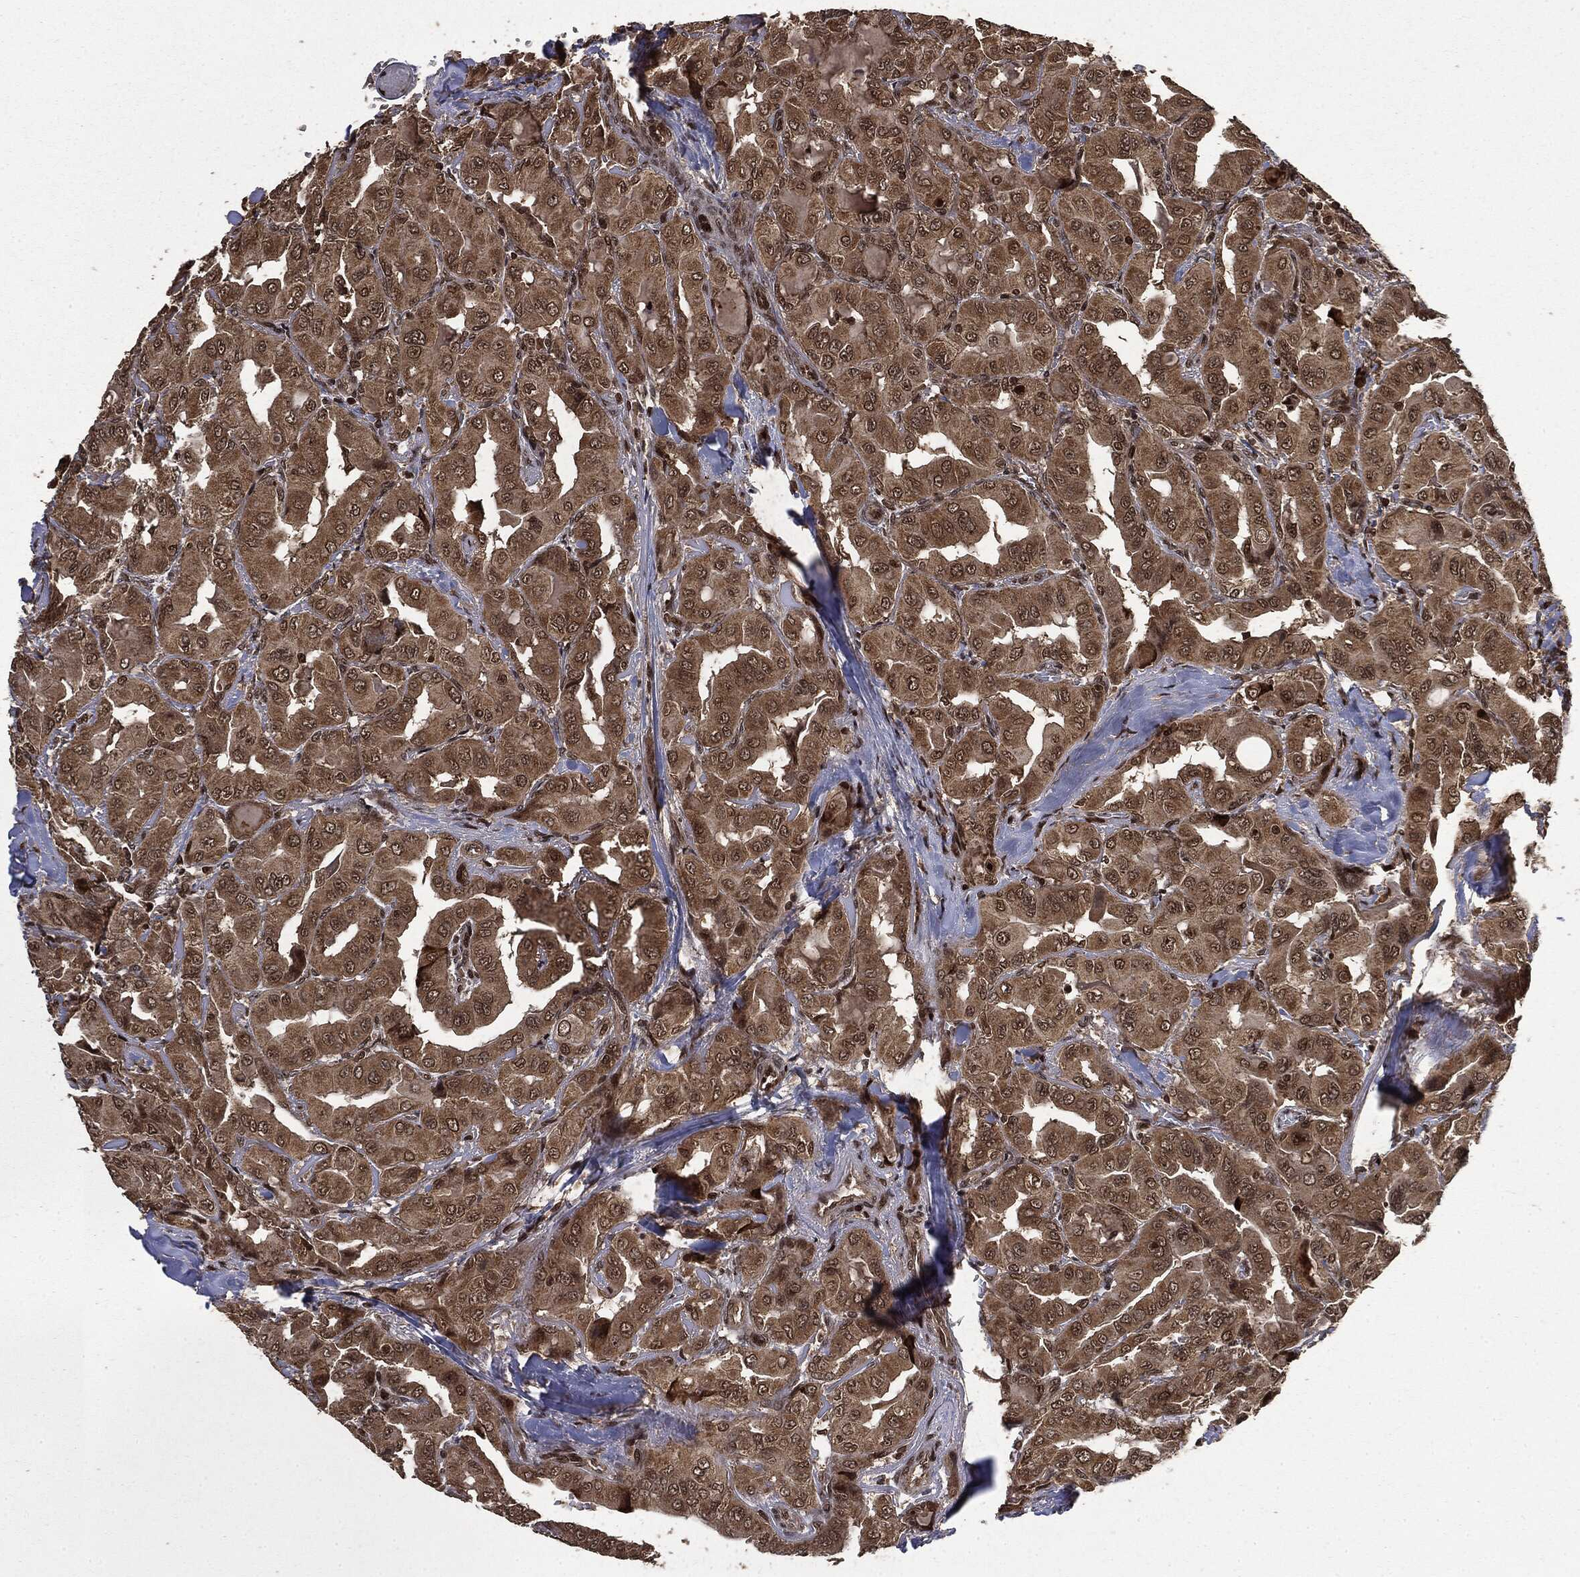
{"staining": {"intensity": "moderate", "quantity": ">75%", "location": "cytoplasmic/membranous"}, "tissue": "thyroid cancer", "cell_type": "Tumor cells", "image_type": "cancer", "snomed": [{"axis": "morphology", "description": "Normal tissue, NOS"}, {"axis": "morphology", "description": "Papillary adenocarcinoma, NOS"}, {"axis": "topography", "description": "Thyroid gland"}], "caption": "The image exhibits staining of thyroid cancer, revealing moderate cytoplasmic/membranous protein positivity (brown color) within tumor cells.", "gene": "CTDP1", "patient": {"sex": "female", "age": 66}}